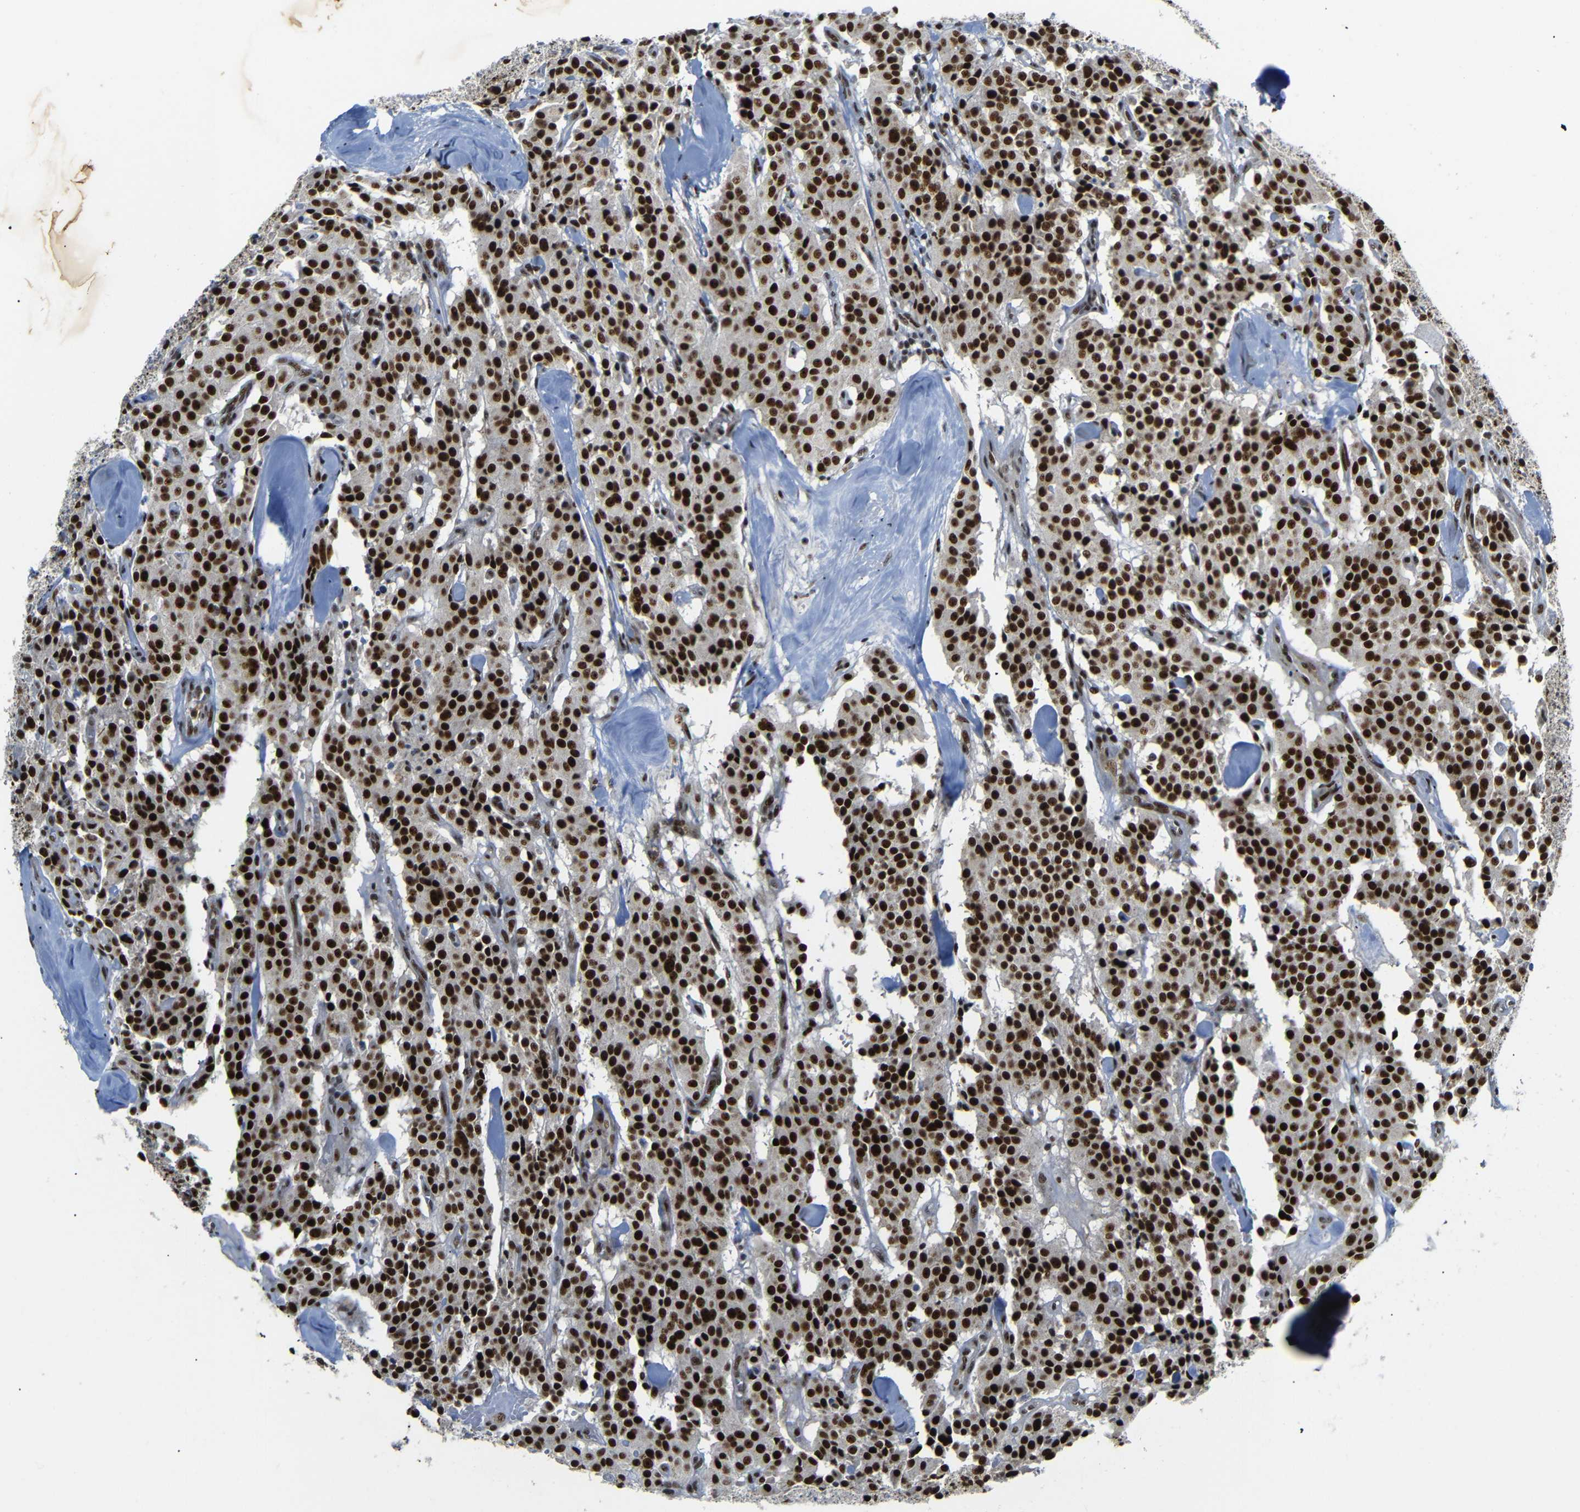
{"staining": {"intensity": "strong", "quantity": ">75%", "location": "nuclear"}, "tissue": "carcinoid", "cell_type": "Tumor cells", "image_type": "cancer", "snomed": [{"axis": "morphology", "description": "Carcinoid, malignant, NOS"}, {"axis": "topography", "description": "Lung"}], "caption": "Human malignant carcinoid stained for a protein (brown) displays strong nuclear positive expression in approximately >75% of tumor cells.", "gene": "SETDB2", "patient": {"sex": "male", "age": 30}}